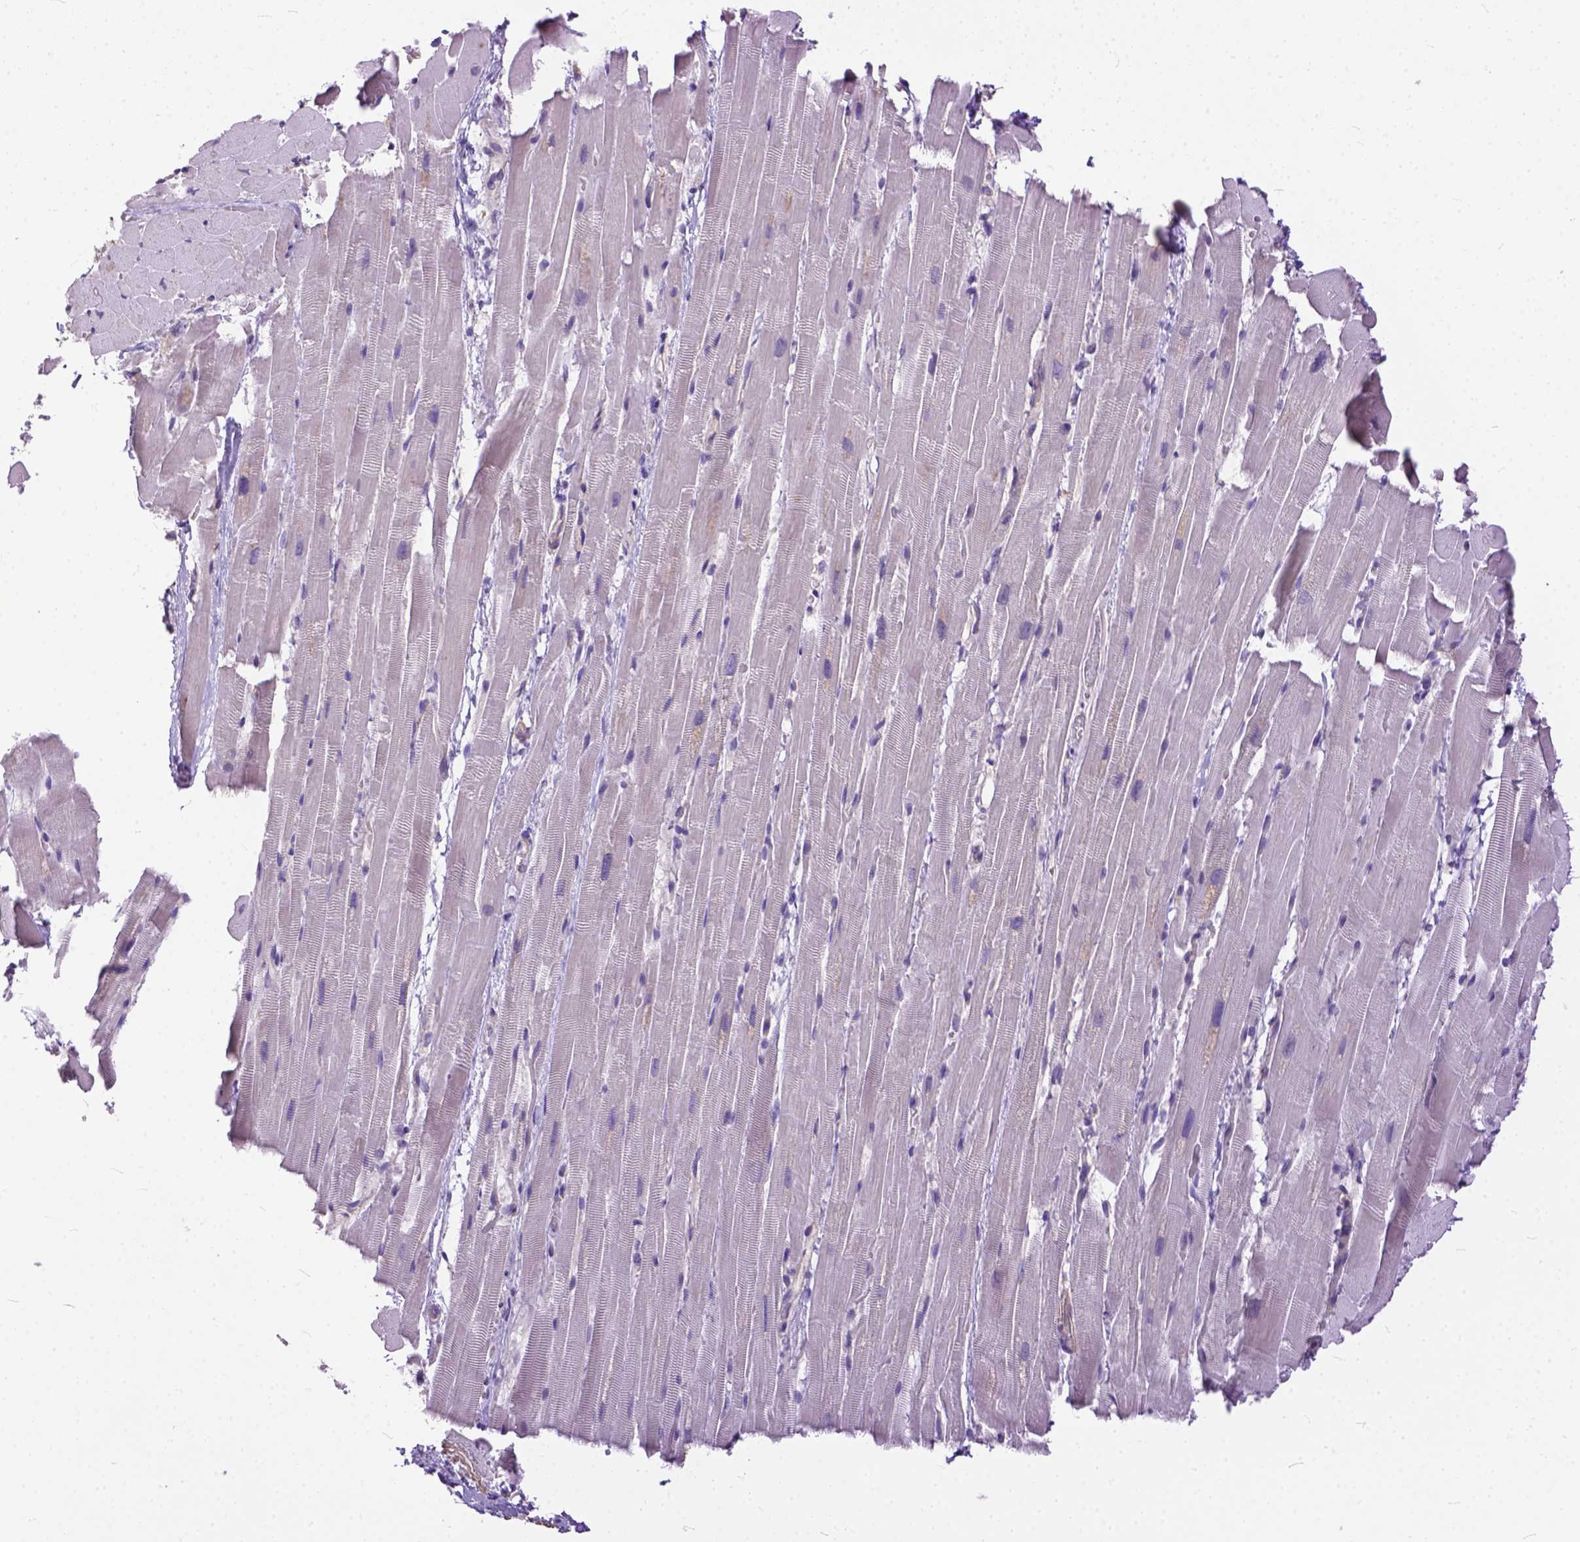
{"staining": {"intensity": "negative", "quantity": "none", "location": "none"}, "tissue": "heart muscle", "cell_type": "Cardiomyocytes", "image_type": "normal", "snomed": [{"axis": "morphology", "description": "Normal tissue, NOS"}, {"axis": "topography", "description": "Heart"}], "caption": "This photomicrograph is of unremarkable heart muscle stained with immunohistochemistry (IHC) to label a protein in brown with the nuclei are counter-stained blue. There is no positivity in cardiomyocytes. The staining is performed using DAB (3,3'-diaminobenzidine) brown chromogen with nuclei counter-stained in using hematoxylin.", "gene": "BANF2", "patient": {"sex": "male", "age": 37}}